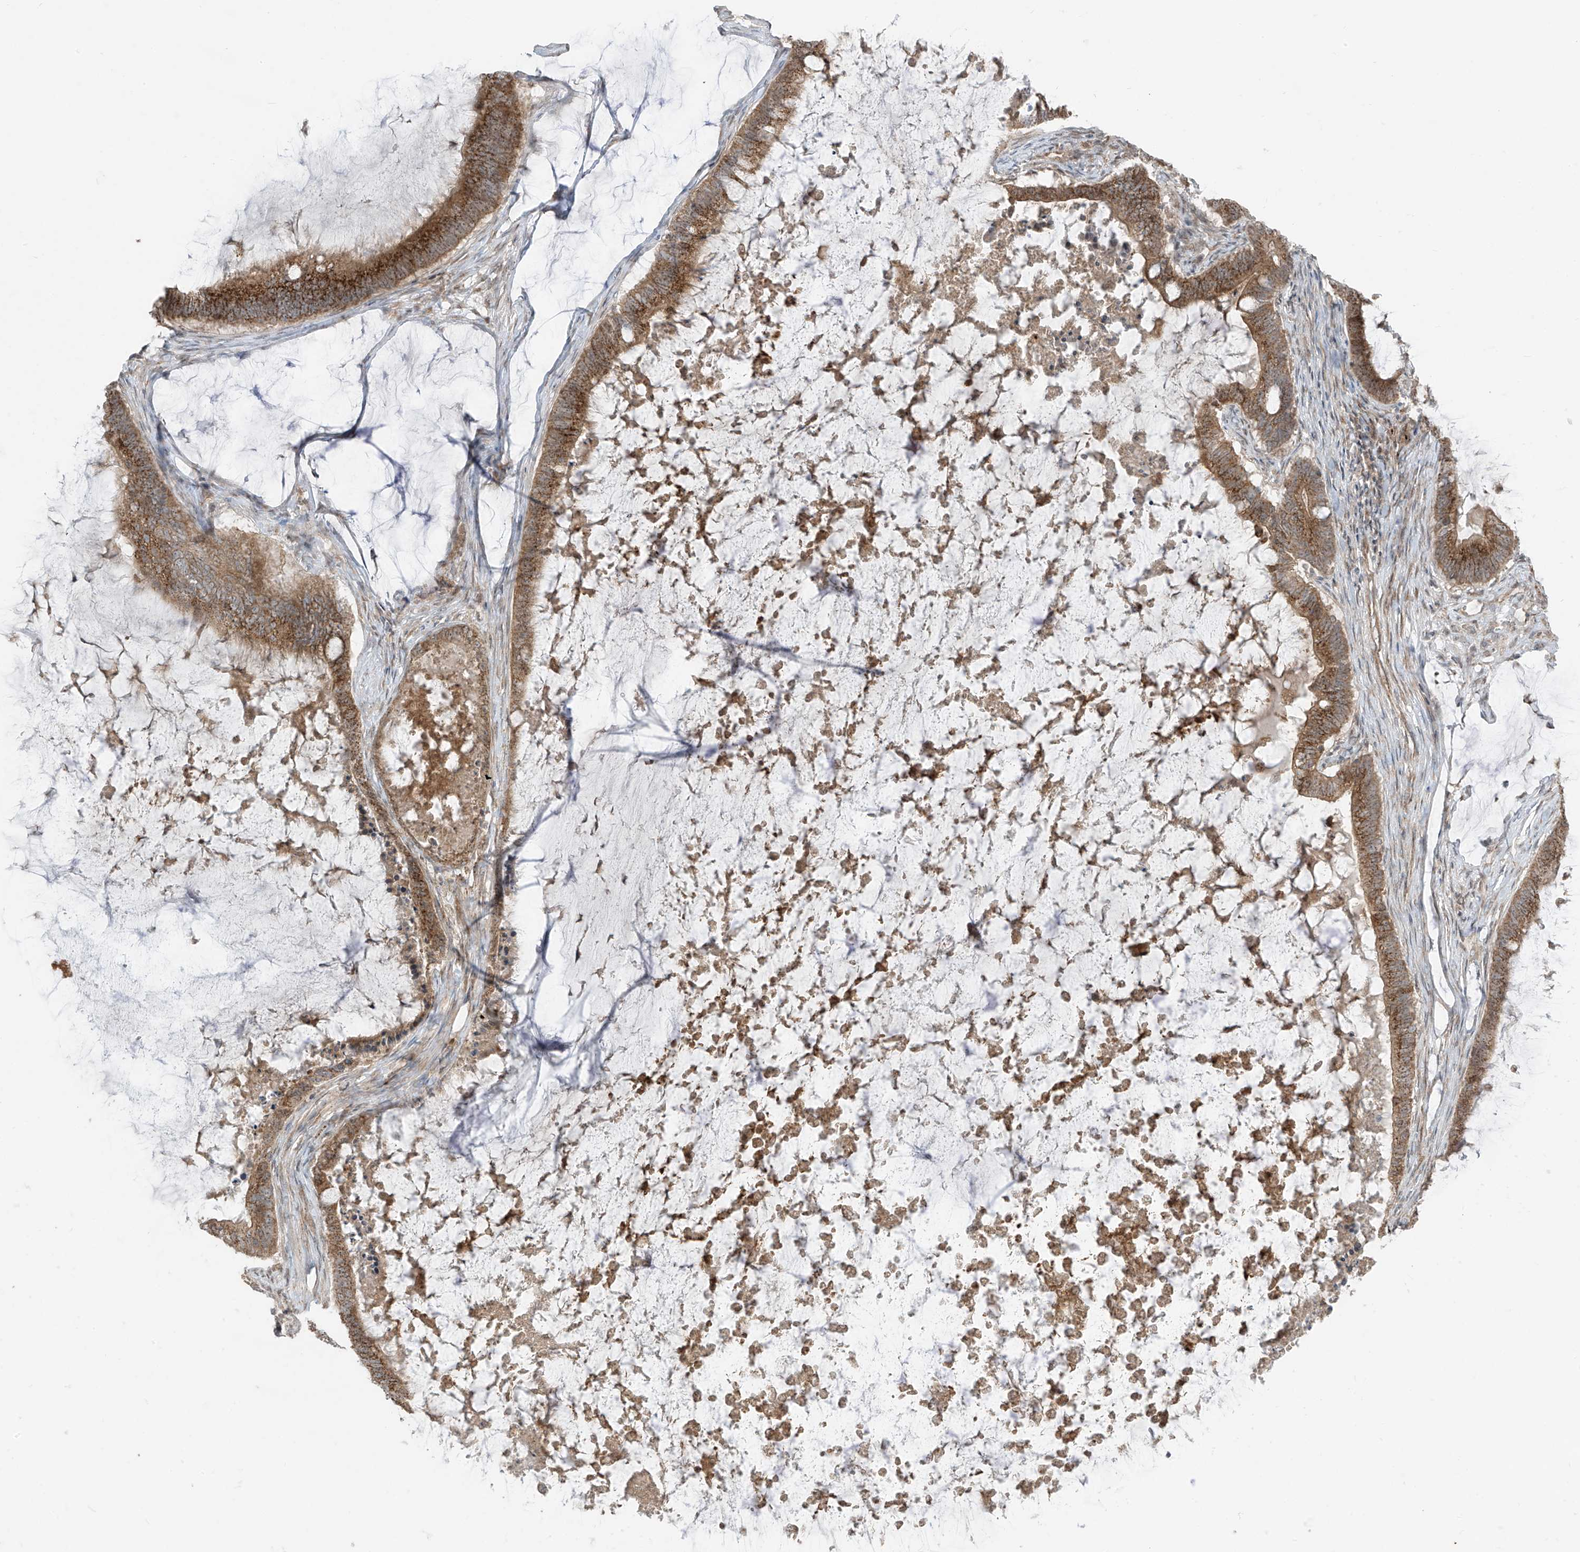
{"staining": {"intensity": "moderate", "quantity": ">75%", "location": "cytoplasmic/membranous"}, "tissue": "ovarian cancer", "cell_type": "Tumor cells", "image_type": "cancer", "snomed": [{"axis": "morphology", "description": "Cystadenocarcinoma, mucinous, NOS"}, {"axis": "topography", "description": "Ovary"}], "caption": "Brown immunohistochemical staining in ovarian cancer (mucinous cystadenocarcinoma) shows moderate cytoplasmic/membranous staining in approximately >75% of tumor cells.", "gene": "PDE11A", "patient": {"sex": "female", "age": 61}}